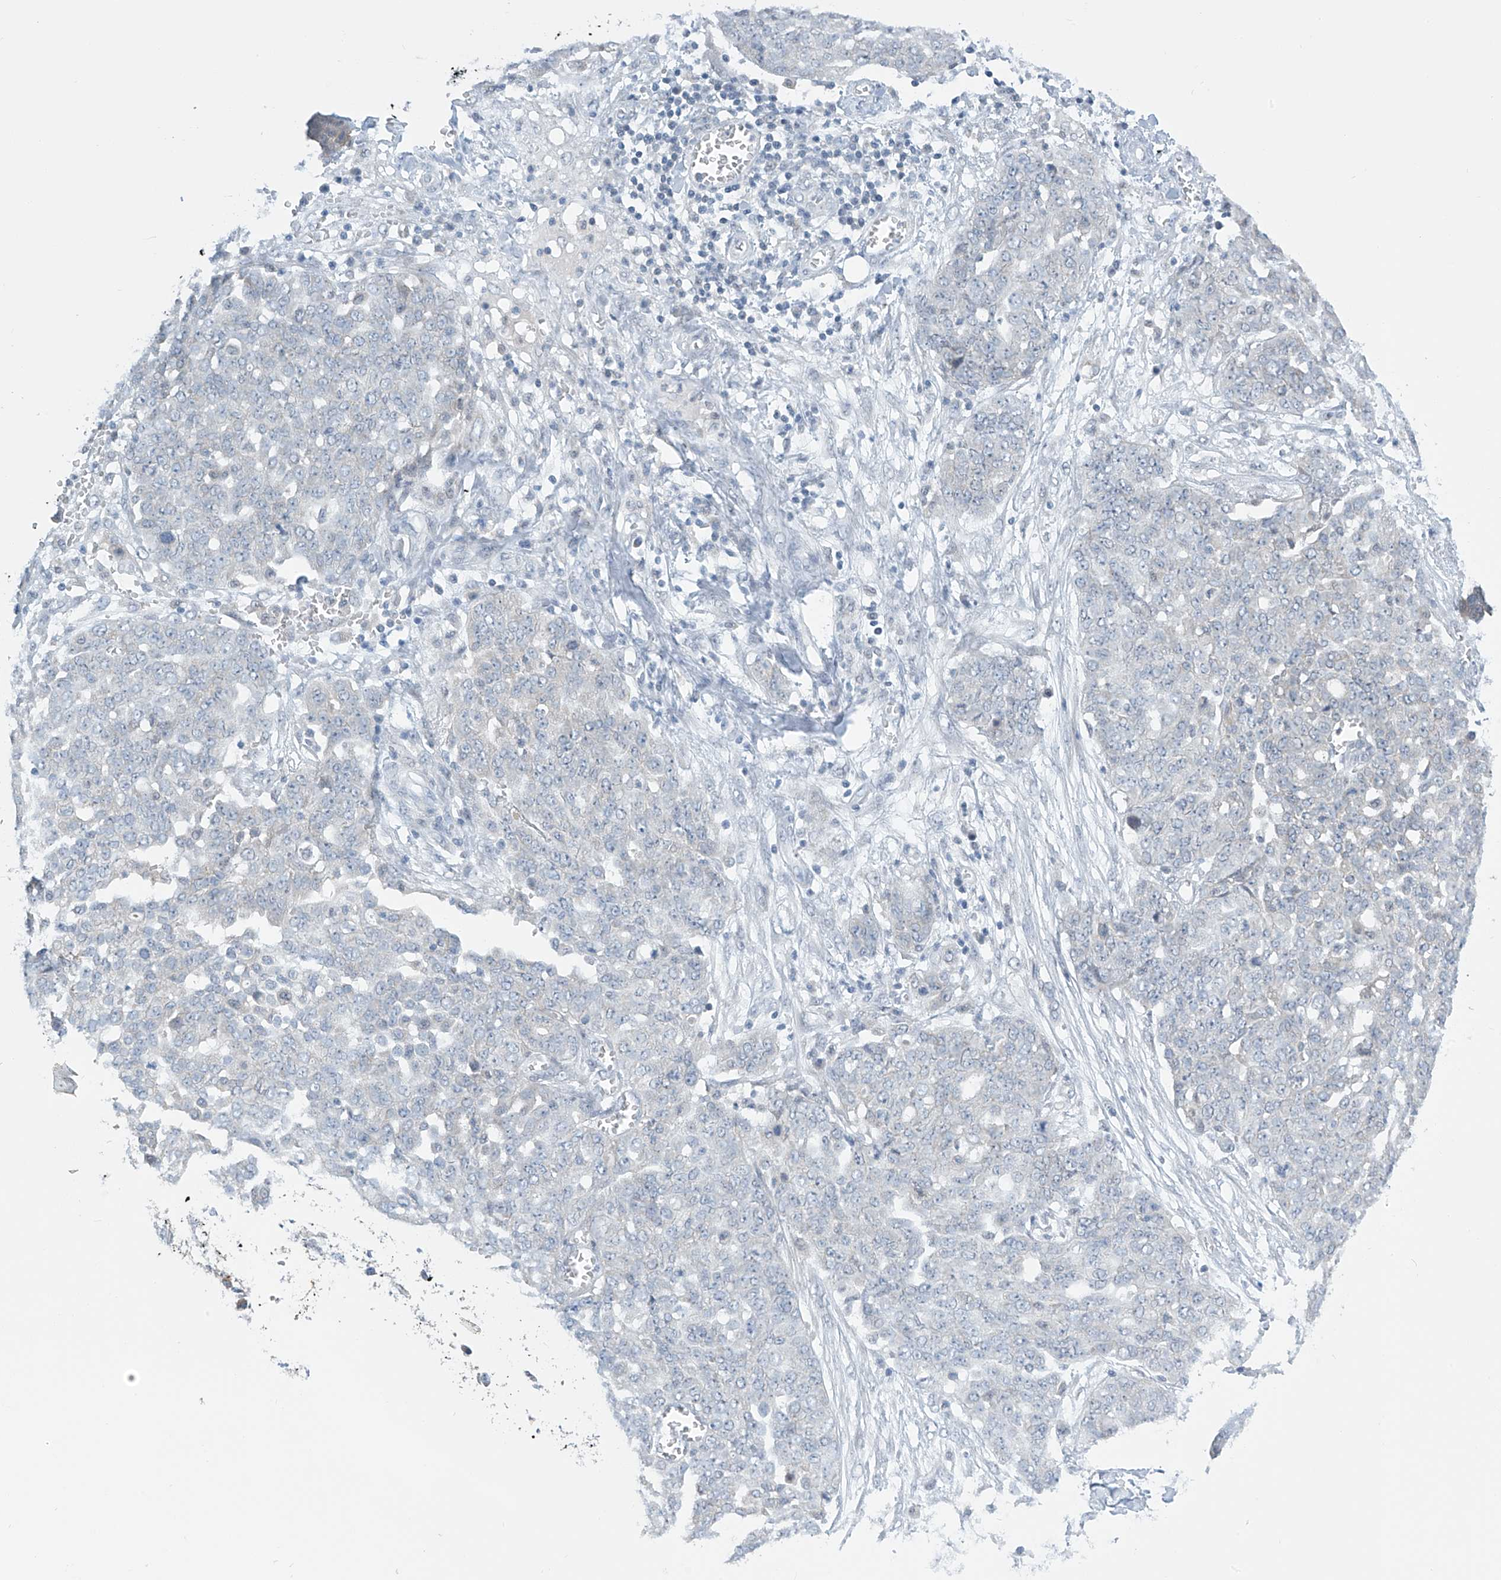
{"staining": {"intensity": "negative", "quantity": "none", "location": "none"}, "tissue": "ovarian cancer", "cell_type": "Tumor cells", "image_type": "cancer", "snomed": [{"axis": "morphology", "description": "Cystadenocarcinoma, serous, NOS"}, {"axis": "topography", "description": "Soft tissue"}, {"axis": "topography", "description": "Ovary"}], "caption": "Serous cystadenocarcinoma (ovarian) was stained to show a protein in brown. There is no significant staining in tumor cells.", "gene": "APLF", "patient": {"sex": "female", "age": 57}}